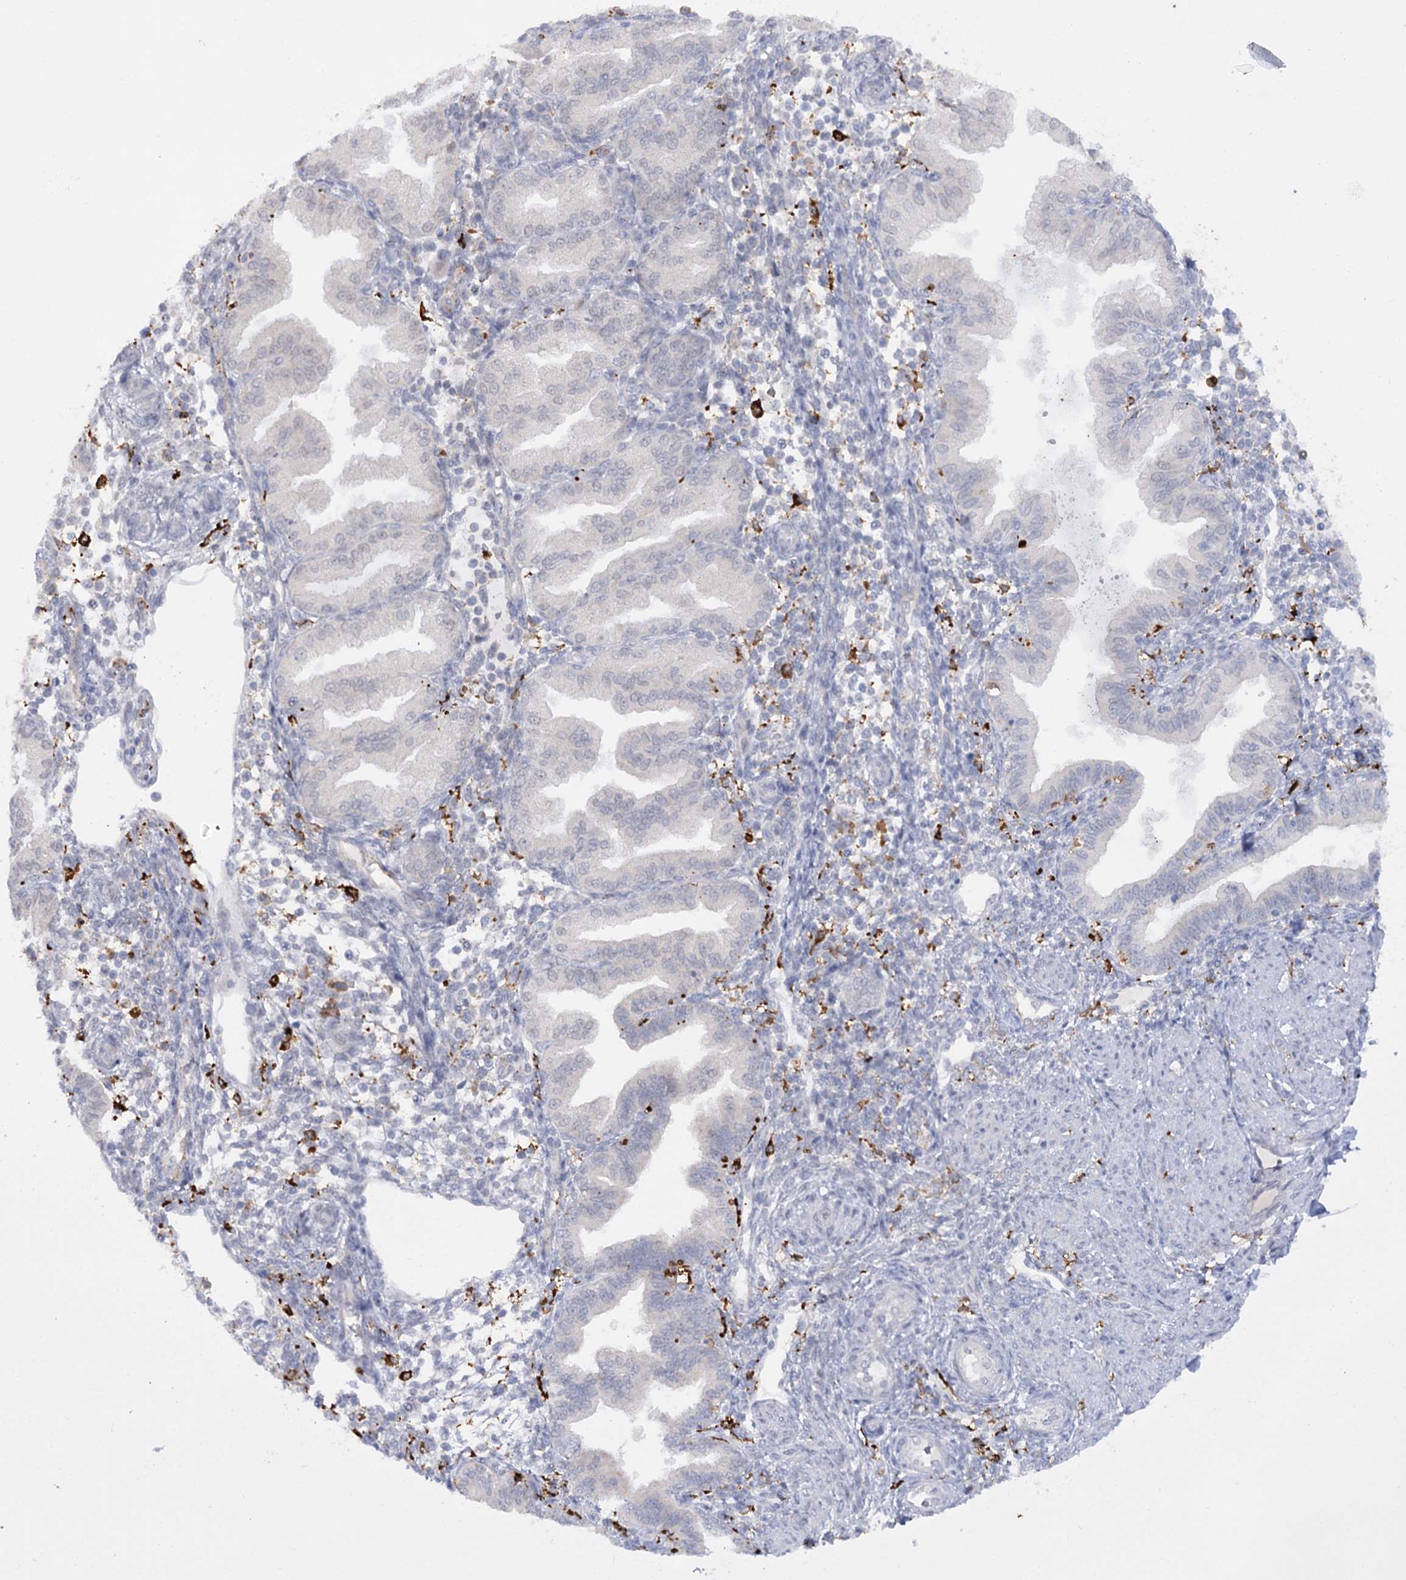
{"staining": {"intensity": "negative", "quantity": "none", "location": "none"}, "tissue": "endometrium", "cell_type": "Cells in endometrial stroma", "image_type": "normal", "snomed": [{"axis": "morphology", "description": "Normal tissue, NOS"}, {"axis": "topography", "description": "Endometrium"}], "caption": "Cells in endometrial stroma show no significant positivity in normal endometrium. Brightfield microscopy of IHC stained with DAB (brown) and hematoxylin (blue), captured at high magnification.", "gene": "PIWIL4", "patient": {"sex": "female", "age": 53}}